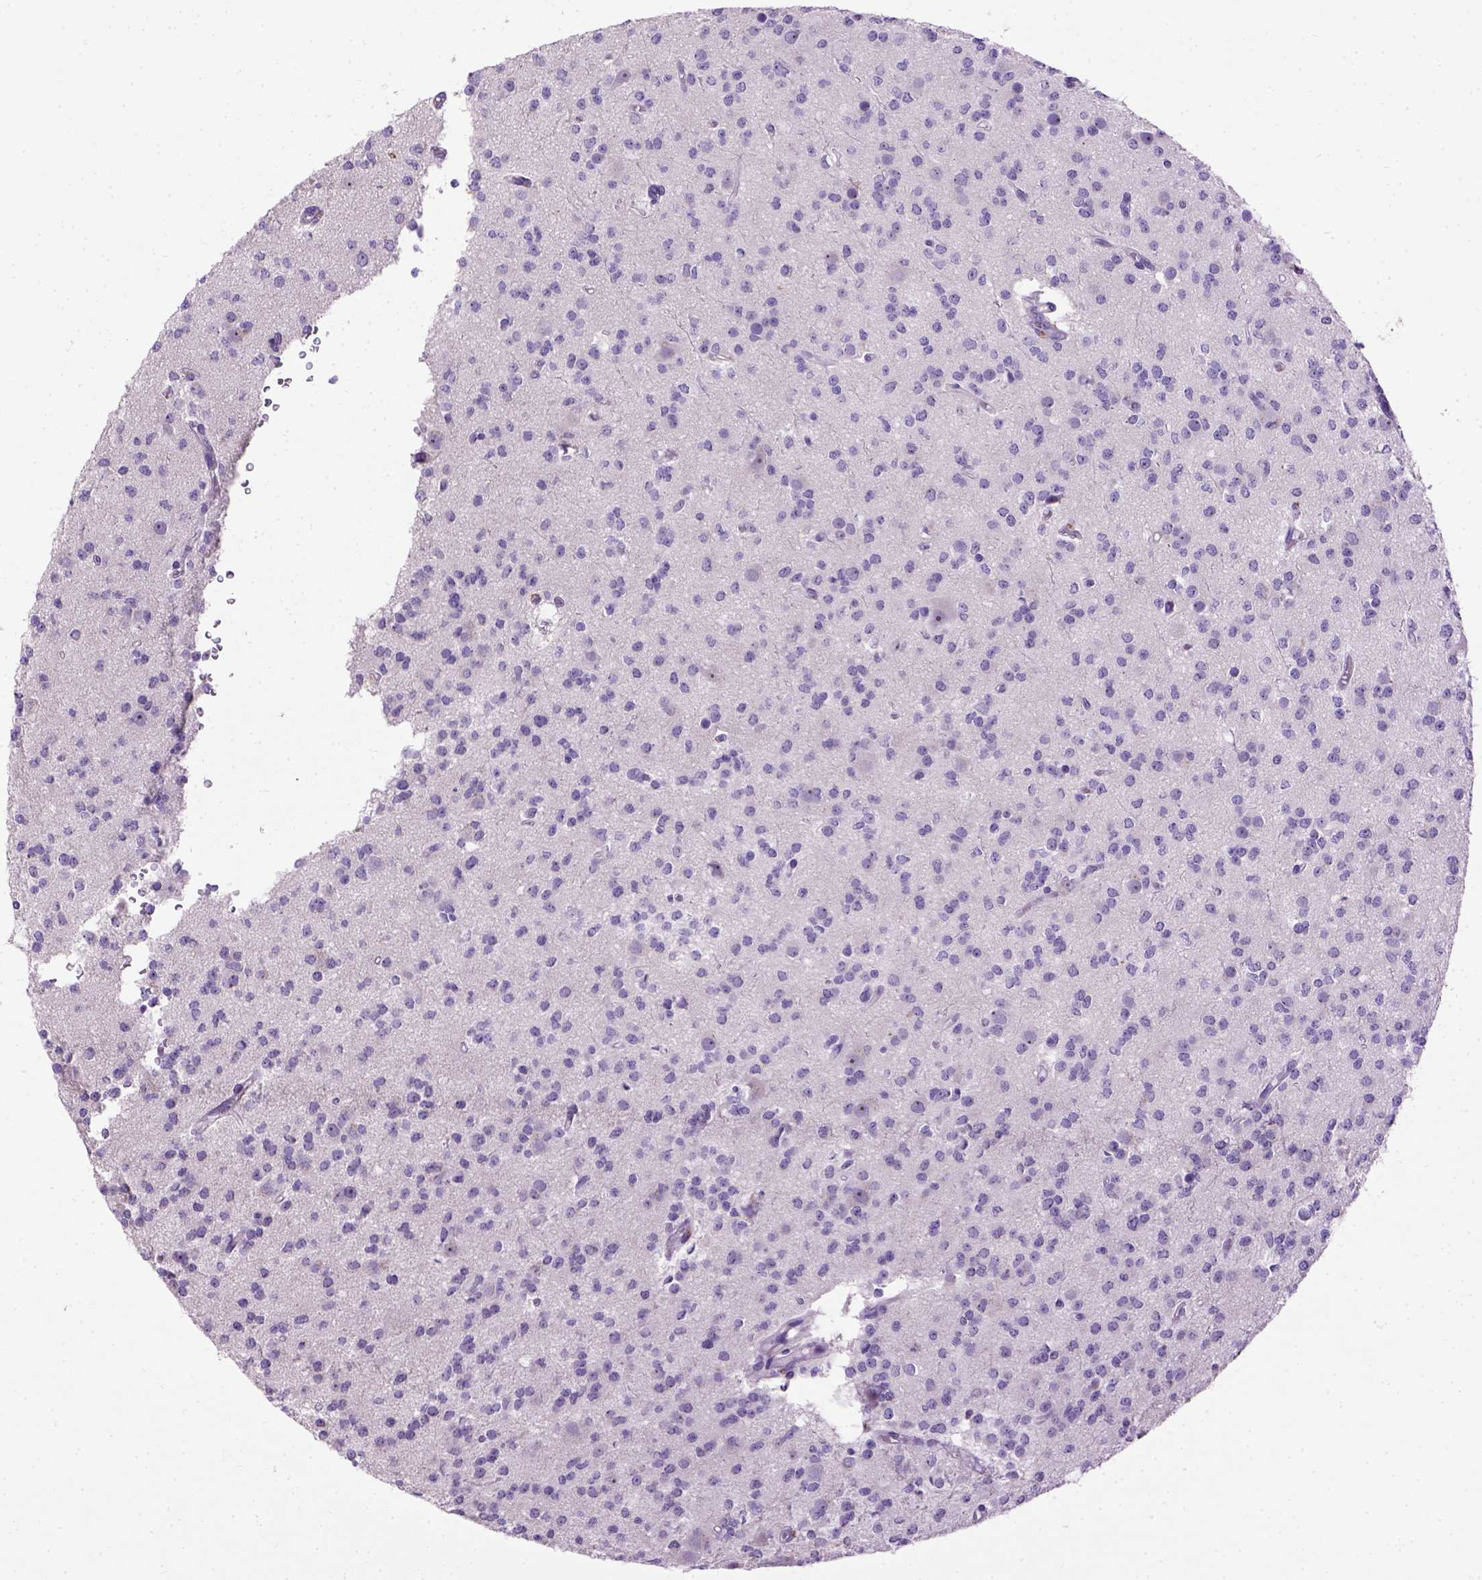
{"staining": {"intensity": "negative", "quantity": "none", "location": "none"}, "tissue": "glioma", "cell_type": "Tumor cells", "image_type": "cancer", "snomed": [{"axis": "morphology", "description": "Glioma, malignant, Low grade"}, {"axis": "topography", "description": "Brain"}], "caption": "Low-grade glioma (malignant) was stained to show a protein in brown. There is no significant positivity in tumor cells.", "gene": "UTP4", "patient": {"sex": "male", "age": 27}}